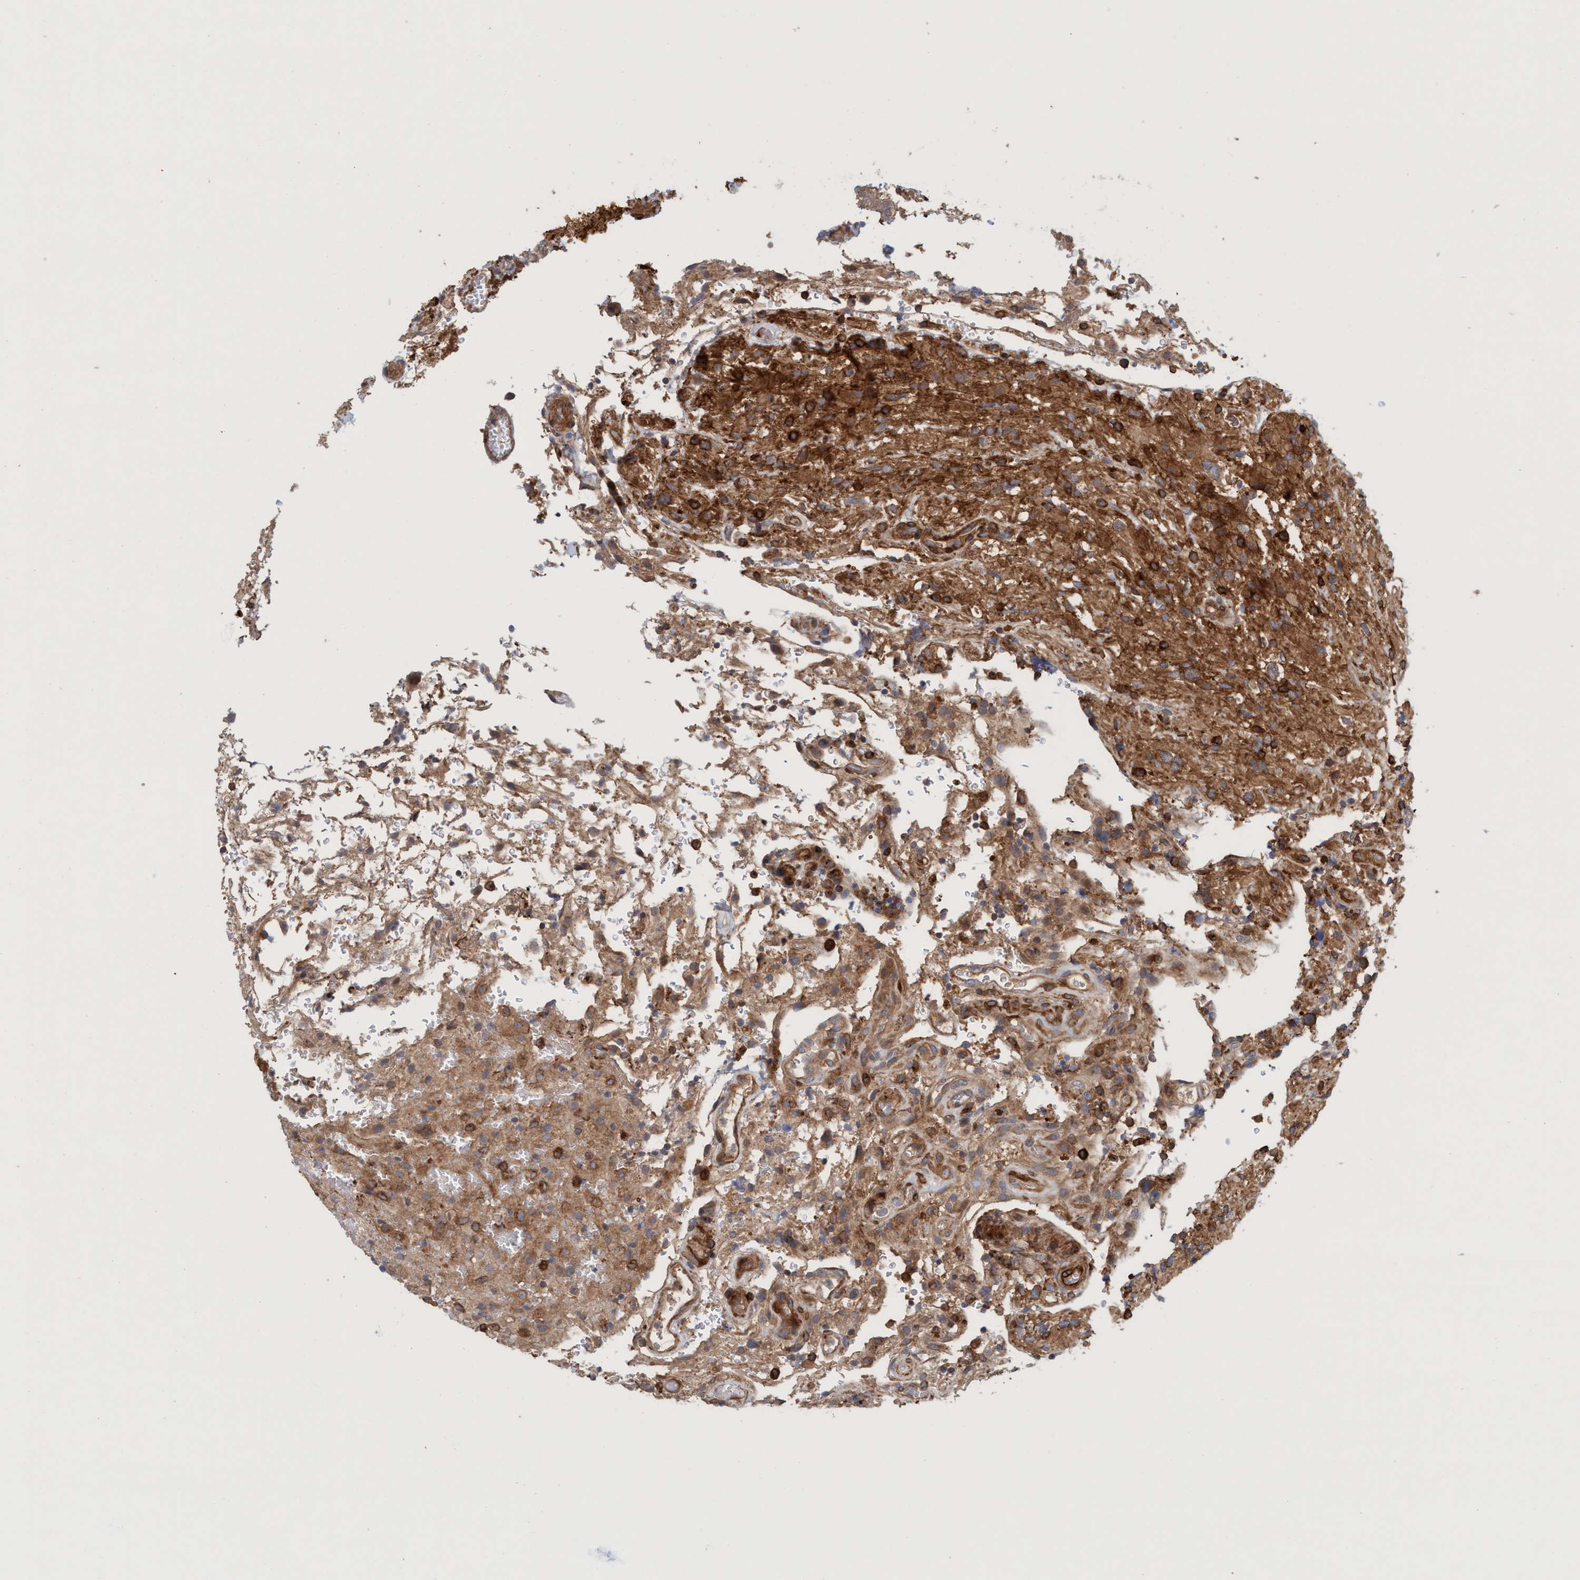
{"staining": {"intensity": "strong", "quantity": ">75%", "location": "cytoplasmic/membranous"}, "tissue": "glioma", "cell_type": "Tumor cells", "image_type": "cancer", "snomed": [{"axis": "morphology", "description": "Glioma, malignant, High grade"}, {"axis": "topography", "description": "Brain"}], "caption": "A brown stain labels strong cytoplasmic/membranous positivity of a protein in malignant glioma (high-grade) tumor cells. (DAB IHC with brightfield microscopy, high magnification).", "gene": "SPECC1", "patient": {"sex": "male", "age": 33}}